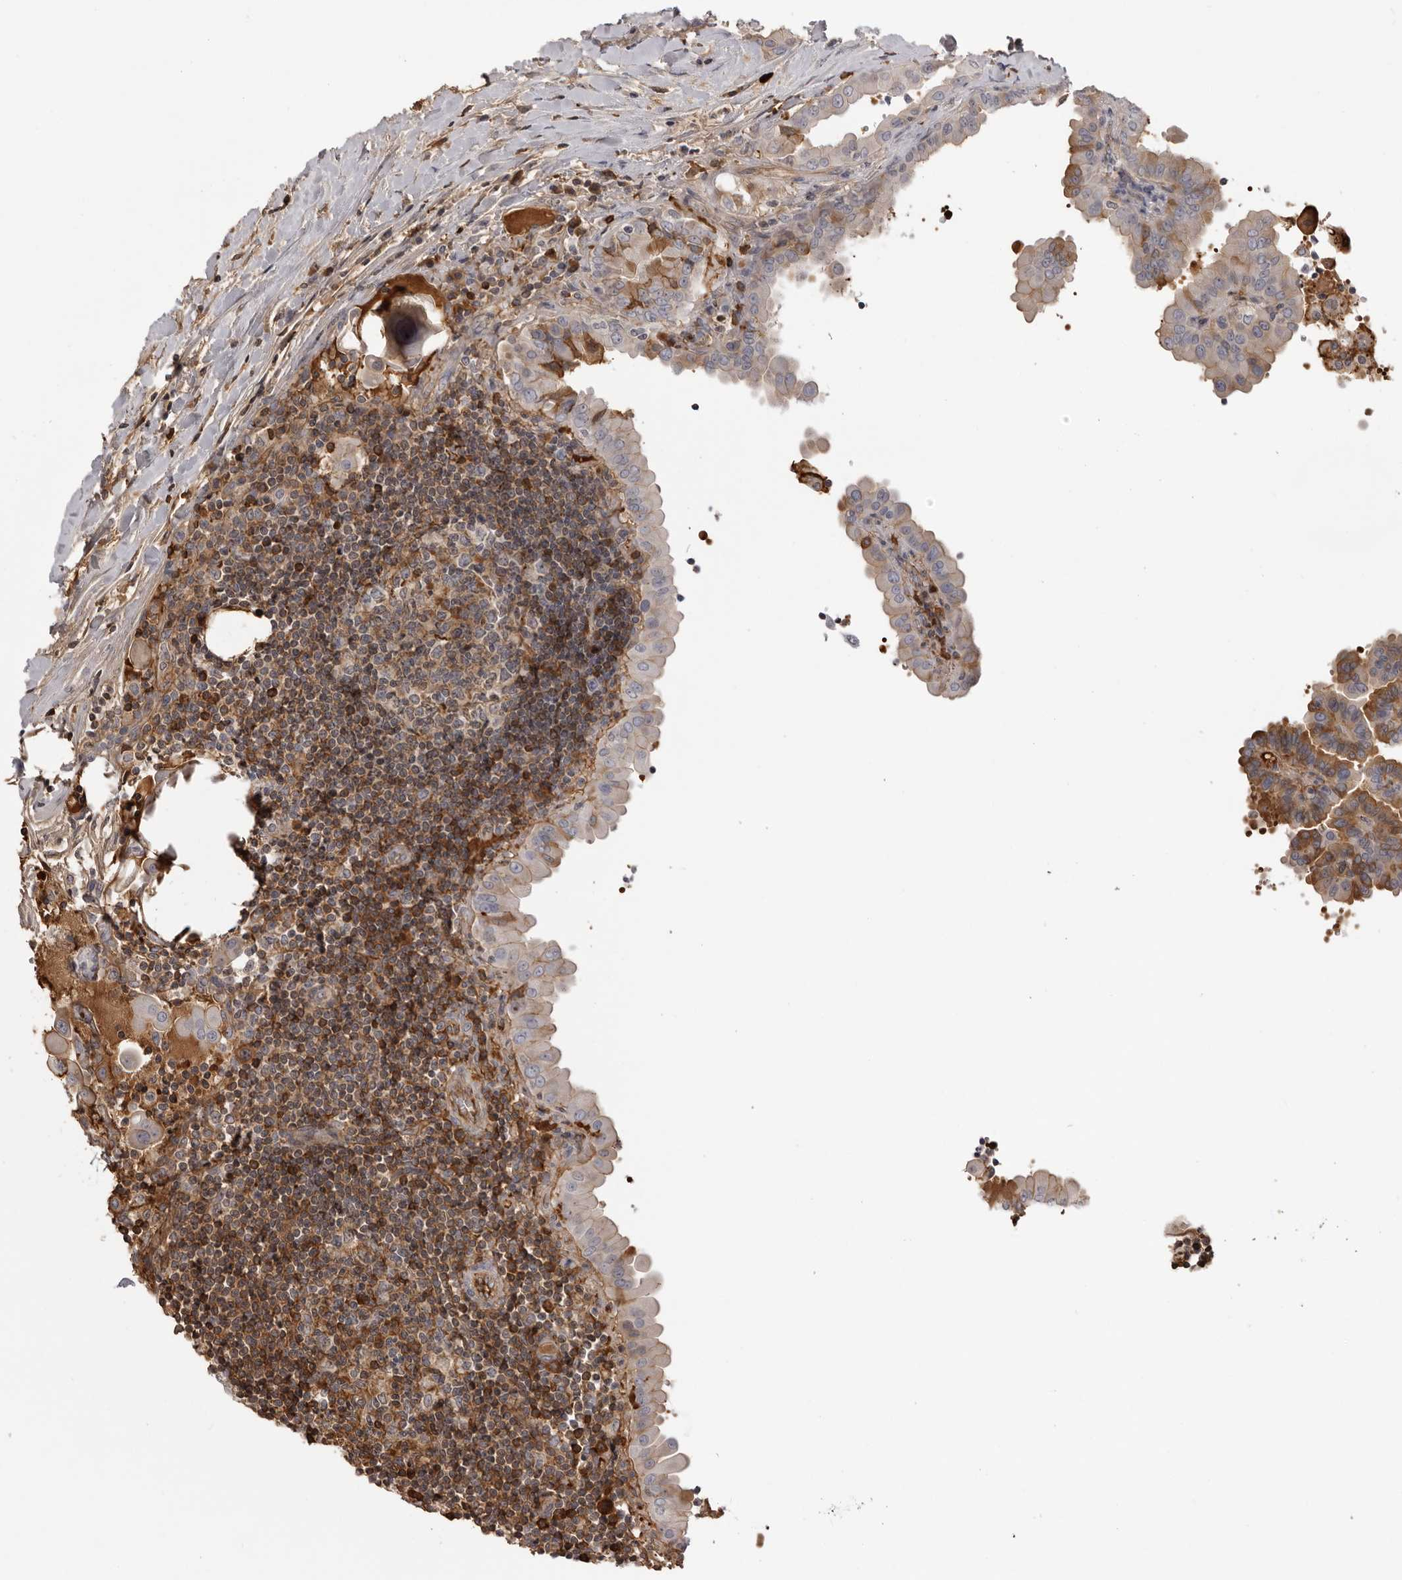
{"staining": {"intensity": "weak", "quantity": "25%-75%", "location": "cytoplasmic/membranous"}, "tissue": "thyroid cancer", "cell_type": "Tumor cells", "image_type": "cancer", "snomed": [{"axis": "morphology", "description": "Papillary adenocarcinoma, NOS"}, {"axis": "topography", "description": "Thyroid gland"}], "caption": "Immunohistochemistry (IHC) micrograph of neoplastic tissue: human papillary adenocarcinoma (thyroid) stained using immunohistochemistry (IHC) demonstrates low levels of weak protein expression localized specifically in the cytoplasmic/membranous of tumor cells, appearing as a cytoplasmic/membranous brown color.", "gene": "PLEKHF2", "patient": {"sex": "male", "age": 33}}